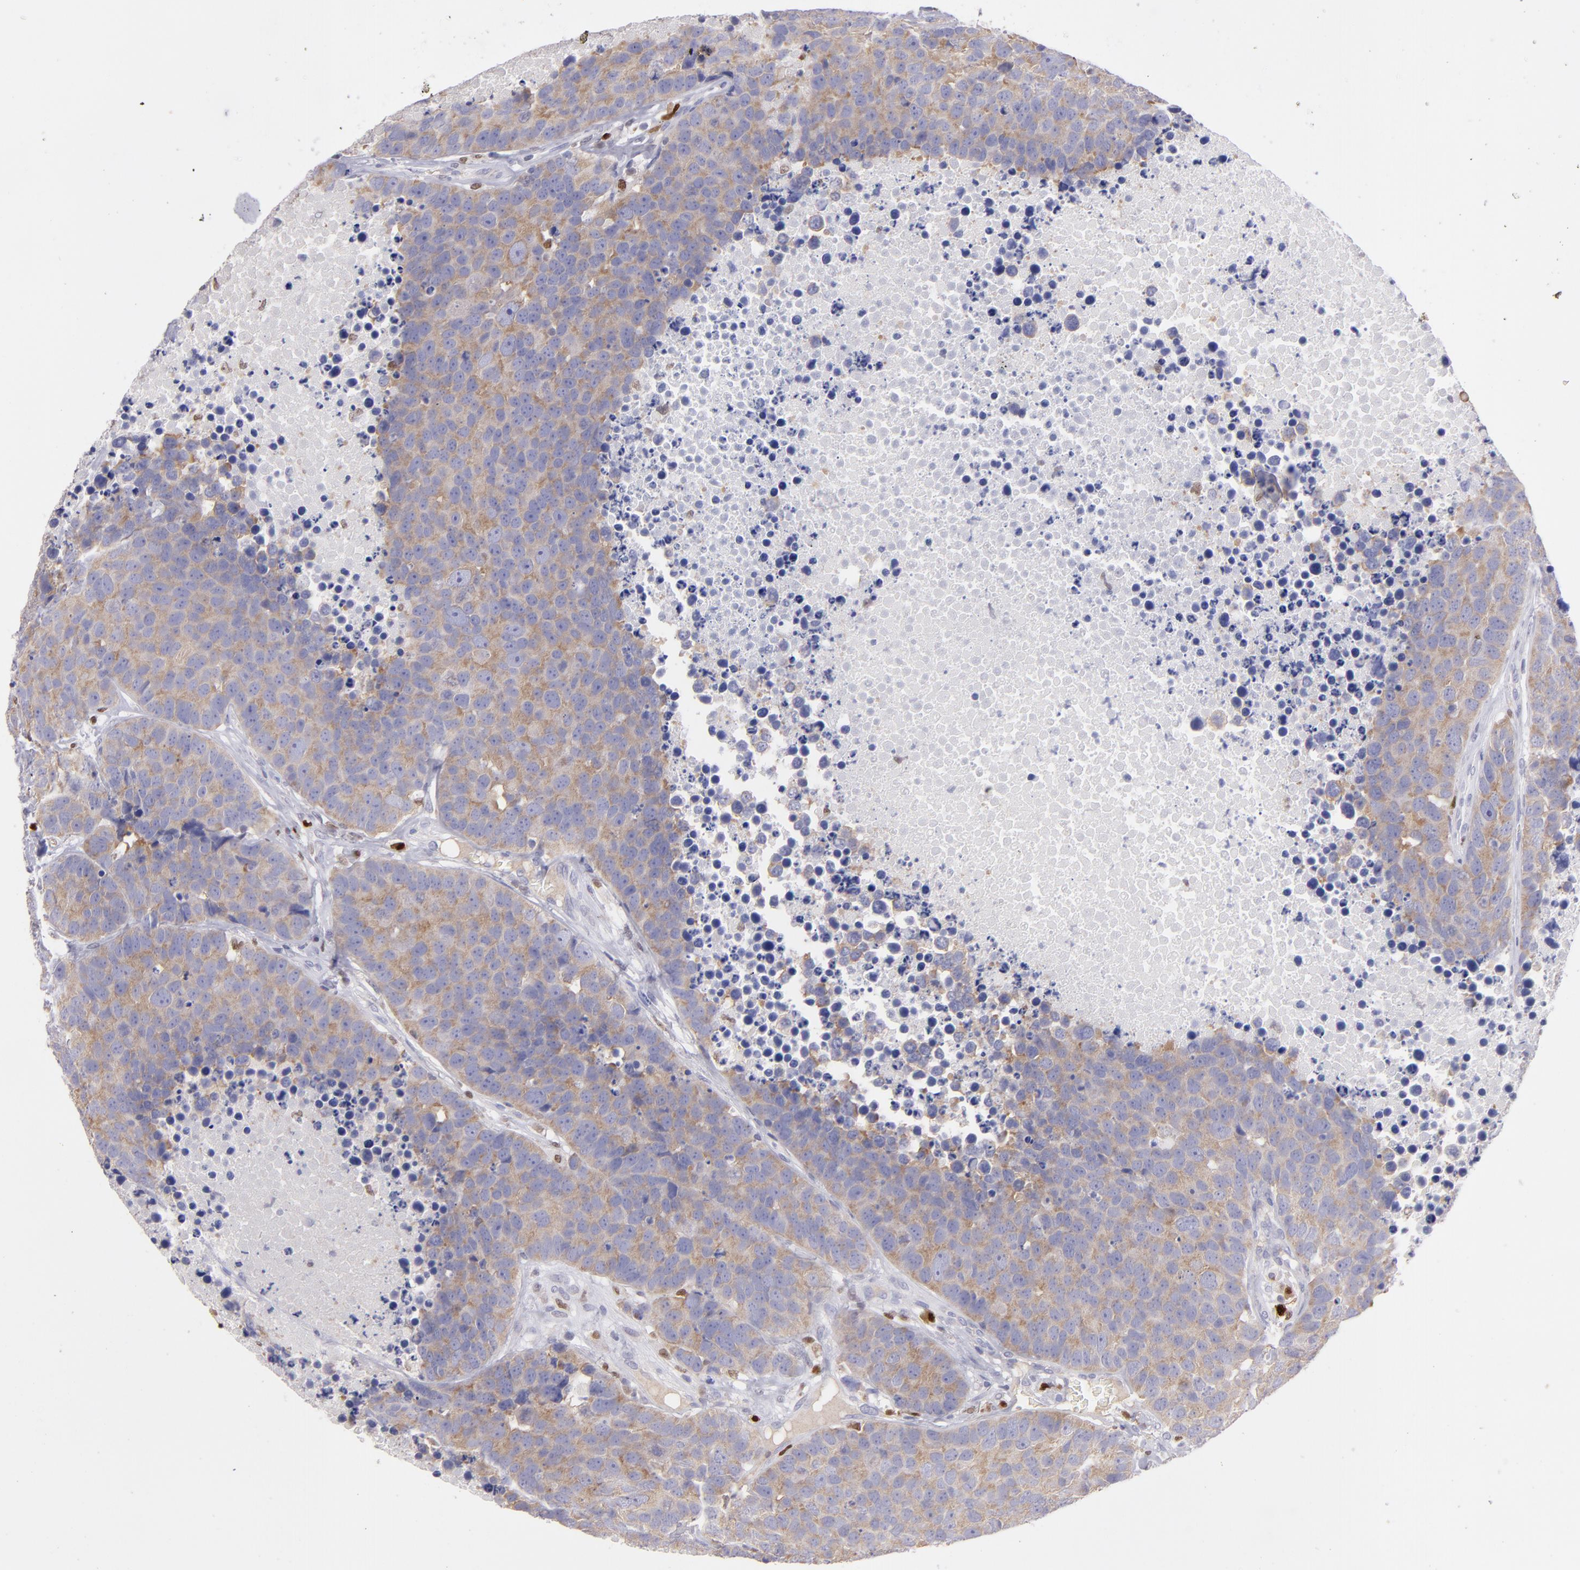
{"staining": {"intensity": "moderate", "quantity": ">75%", "location": "cytoplasmic/membranous"}, "tissue": "carcinoid", "cell_type": "Tumor cells", "image_type": "cancer", "snomed": [{"axis": "morphology", "description": "Carcinoid, malignant, NOS"}, {"axis": "topography", "description": "Lung"}], "caption": "Immunohistochemical staining of human carcinoid reveals medium levels of moderate cytoplasmic/membranous positivity in about >75% of tumor cells. The protein of interest is shown in brown color, while the nuclei are stained blue.", "gene": "IRF8", "patient": {"sex": "male", "age": 60}}